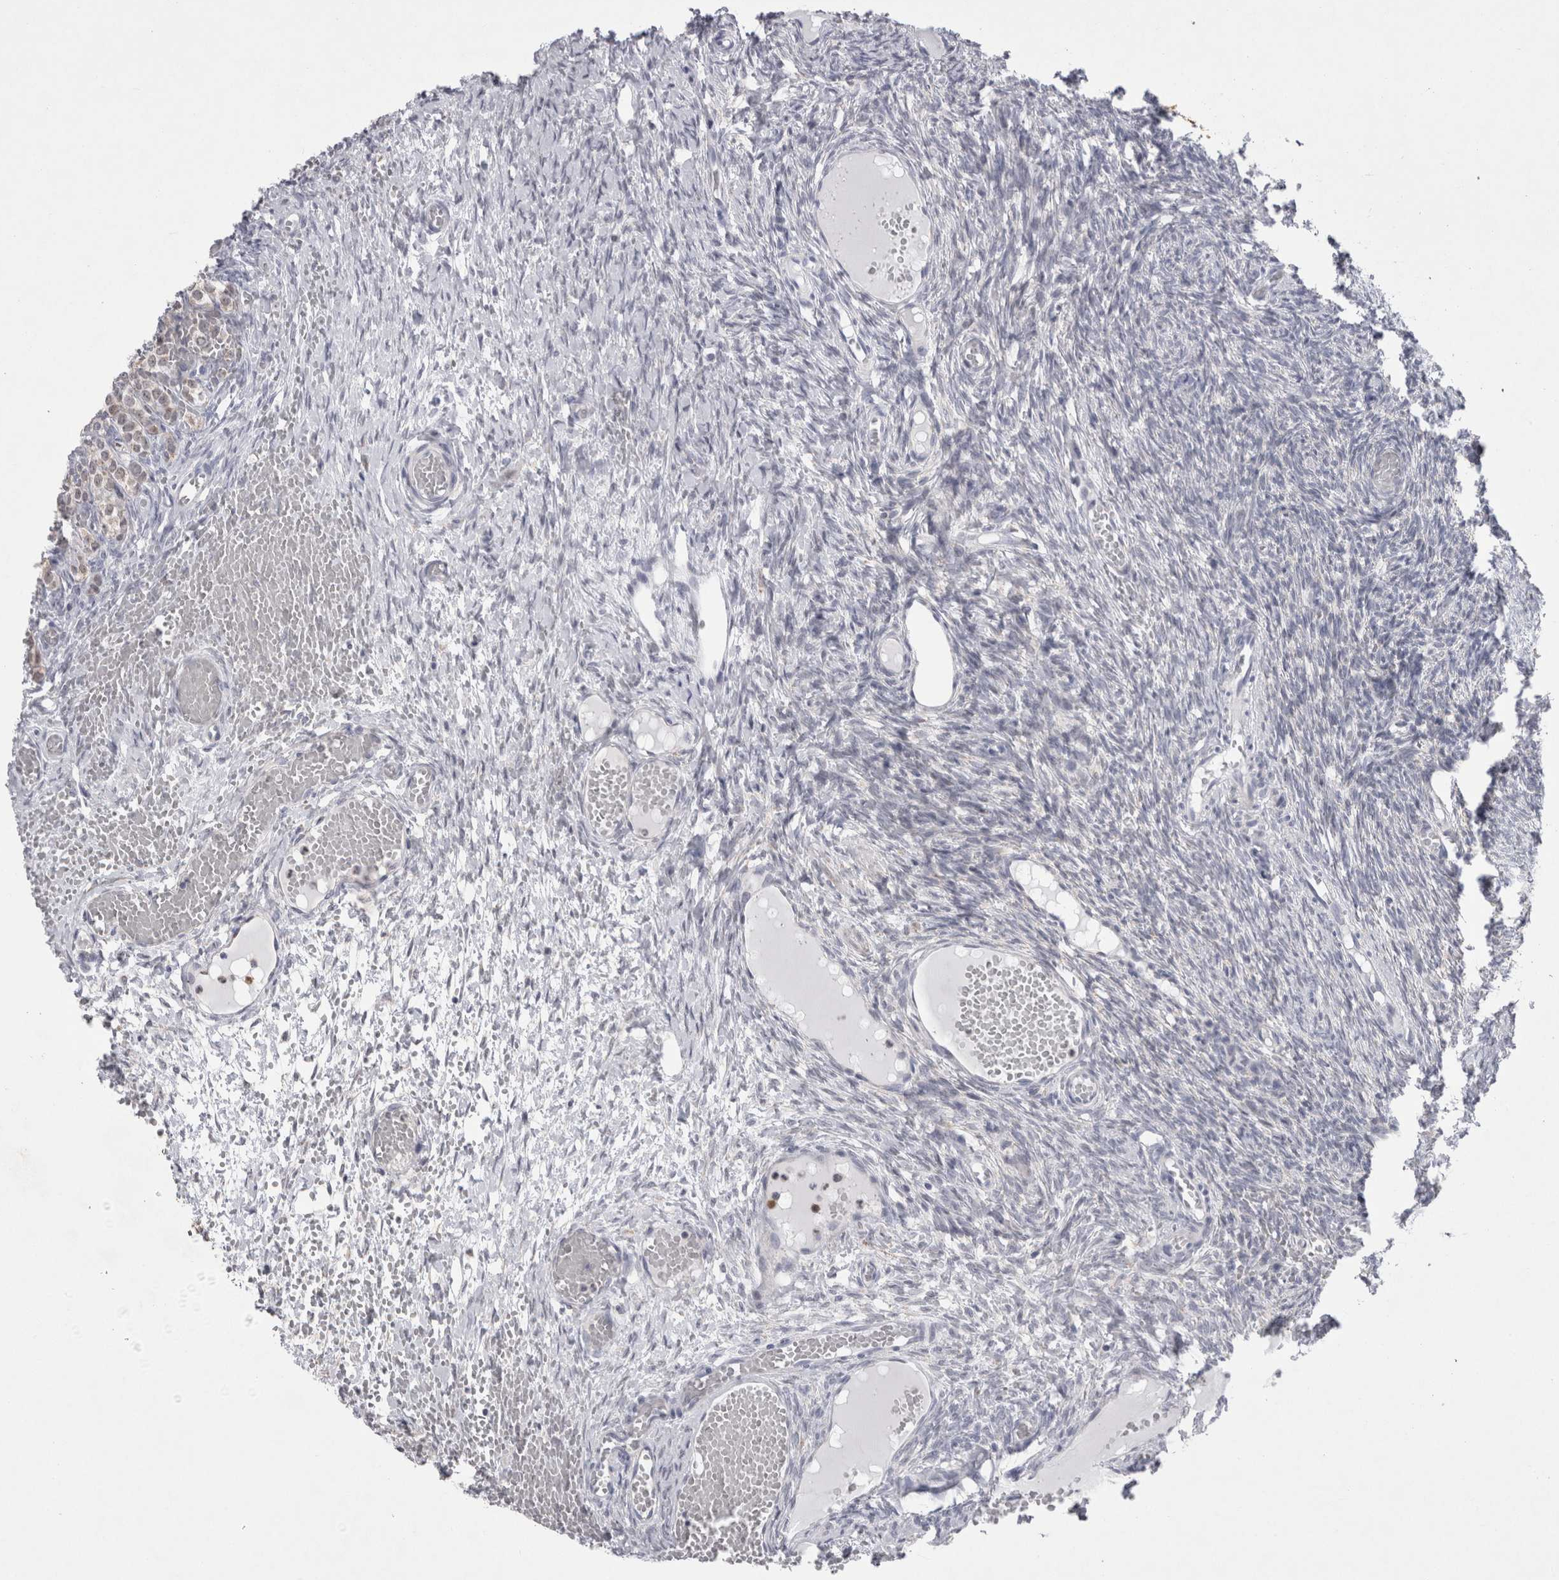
{"staining": {"intensity": "negative", "quantity": "none", "location": "none"}, "tissue": "ovary", "cell_type": "Follicle cells", "image_type": "normal", "snomed": [{"axis": "morphology", "description": "Adenocarcinoma, NOS"}, {"axis": "topography", "description": "Endometrium"}], "caption": "High power microscopy image of an immunohistochemistry image of benign ovary, revealing no significant expression in follicle cells. Brightfield microscopy of immunohistochemistry (IHC) stained with DAB (3,3'-diaminobenzidine) (brown) and hematoxylin (blue), captured at high magnification.", "gene": "AGMAT", "patient": {"sex": "female", "age": 32}}